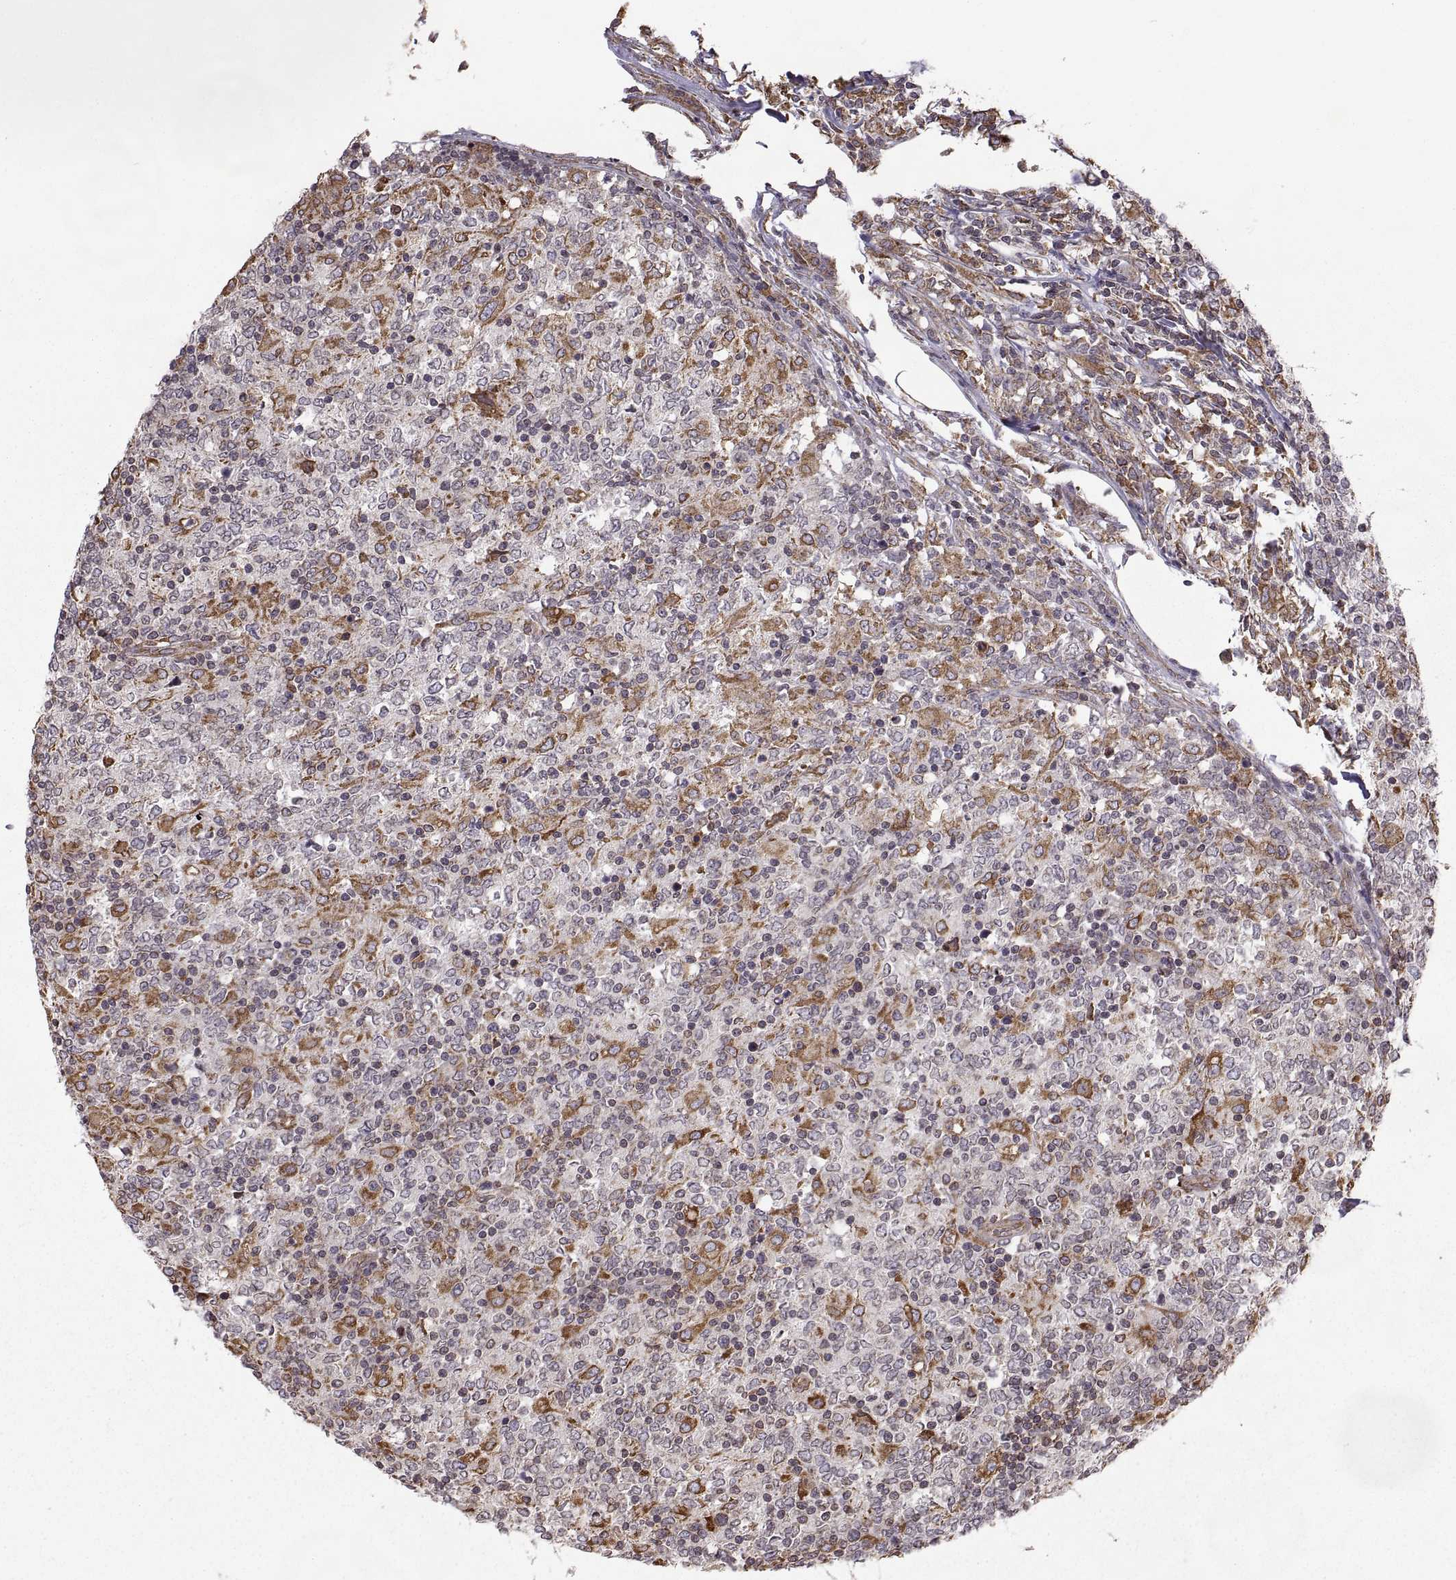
{"staining": {"intensity": "moderate", "quantity": "<25%", "location": "cytoplasmic/membranous"}, "tissue": "lymphoma", "cell_type": "Tumor cells", "image_type": "cancer", "snomed": [{"axis": "morphology", "description": "Malignant lymphoma, non-Hodgkin's type, High grade"}, {"axis": "topography", "description": "Lymph node"}], "caption": "DAB (3,3'-diaminobenzidine) immunohistochemical staining of high-grade malignant lymphoma, non-Hodgkin's type displays moderate cytoplasmic/membranous protein positivity in approximately <25% of tumor cells.", "gene": "PDIA3", "patient": {"sex": "female", "age": 84}}